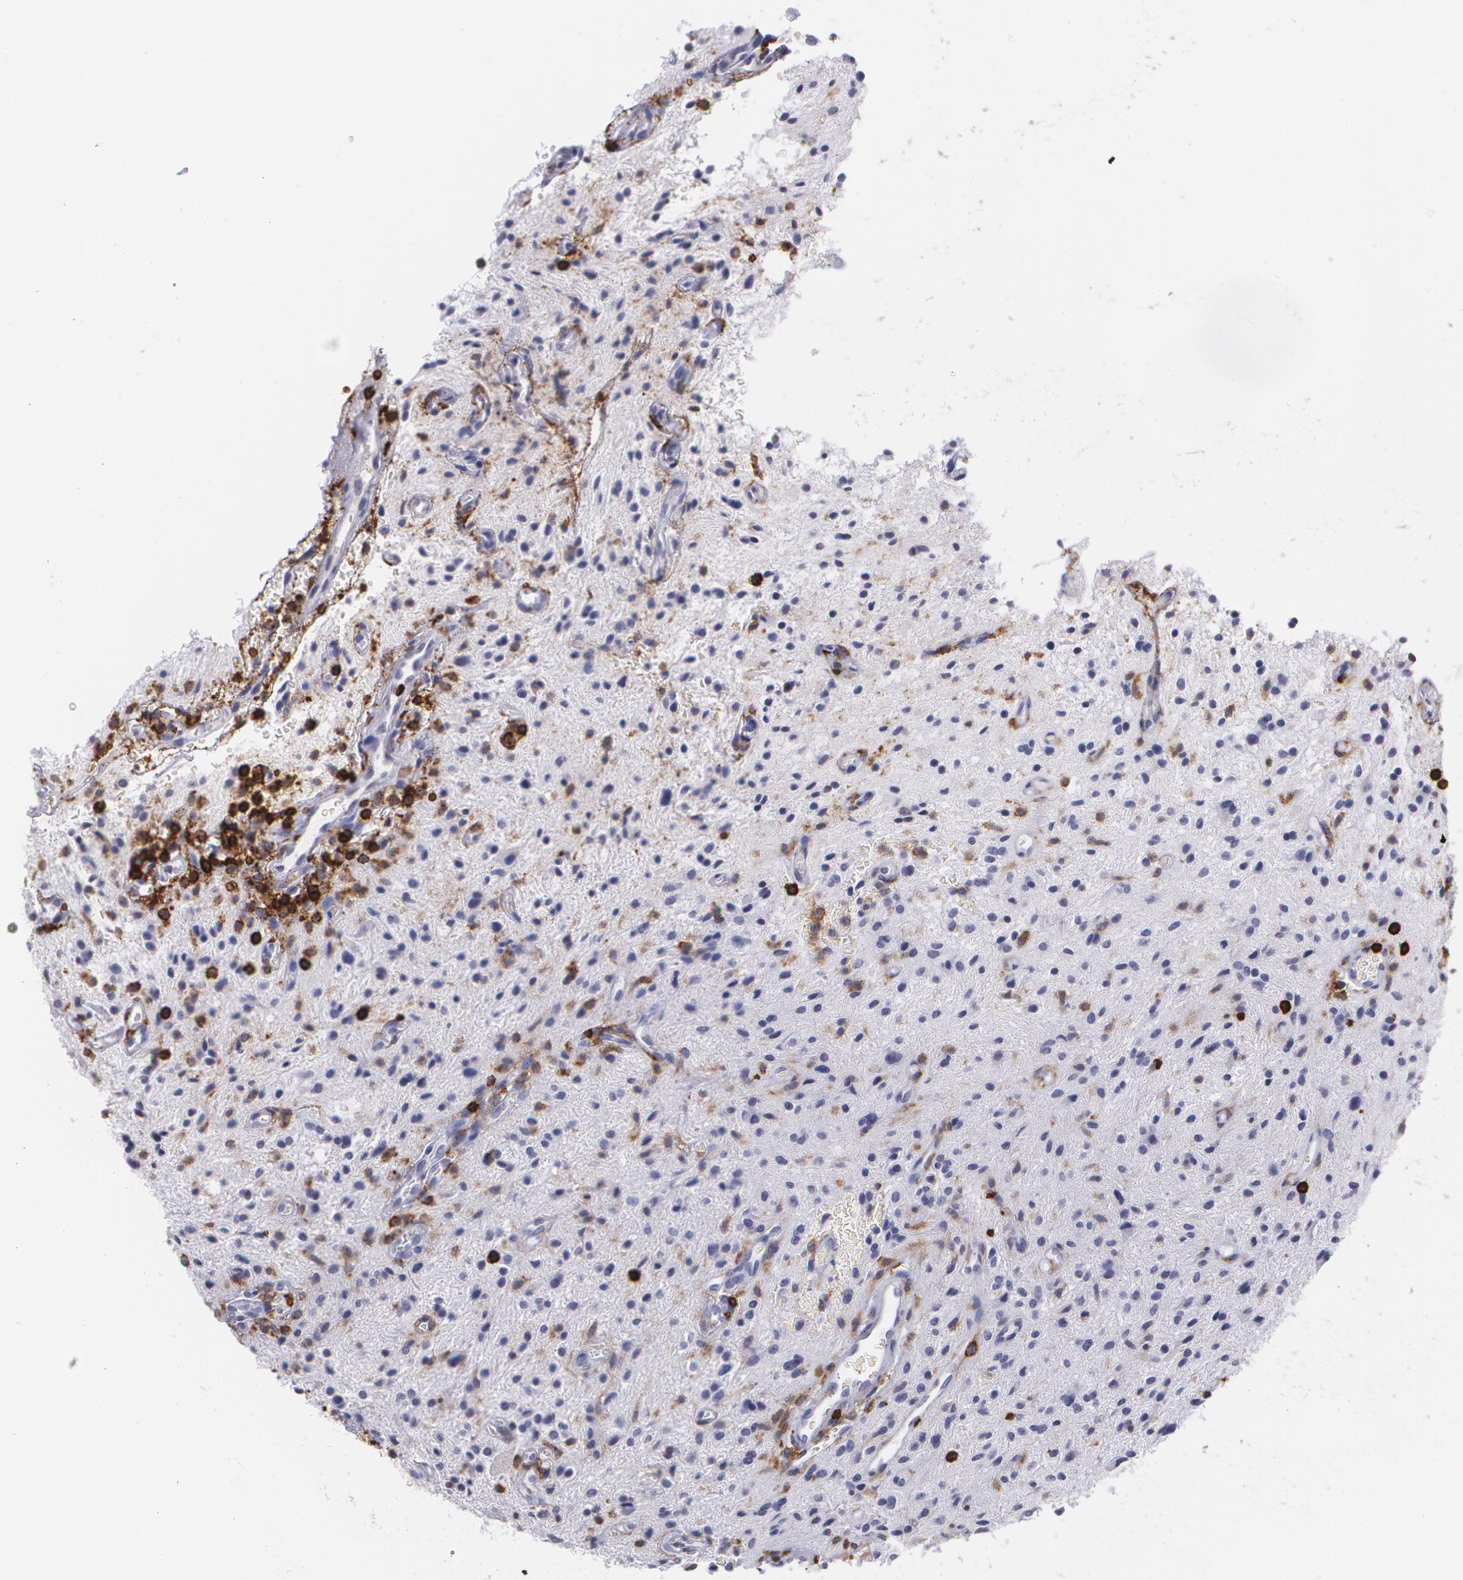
{"staining": {"intensity": "negative", "quantity": "none", "location": "none"}, "tissue": "glioma", "cell_type": "Tumor cells", "image_type": "cancer", "snomed": [{"axis": "morphology", "description": "Glioma, malignant, NOS"}, {"axis": "topography", "description": "Cerebellum"}], "caption": "Immunohistochemistry (IHC) histopathology image of human glioma stained for a protein (brown), which exhibits no positivity in tumor cells.", "gene": "PTPRC", "patient": {"sex": "female", "age": 10}}